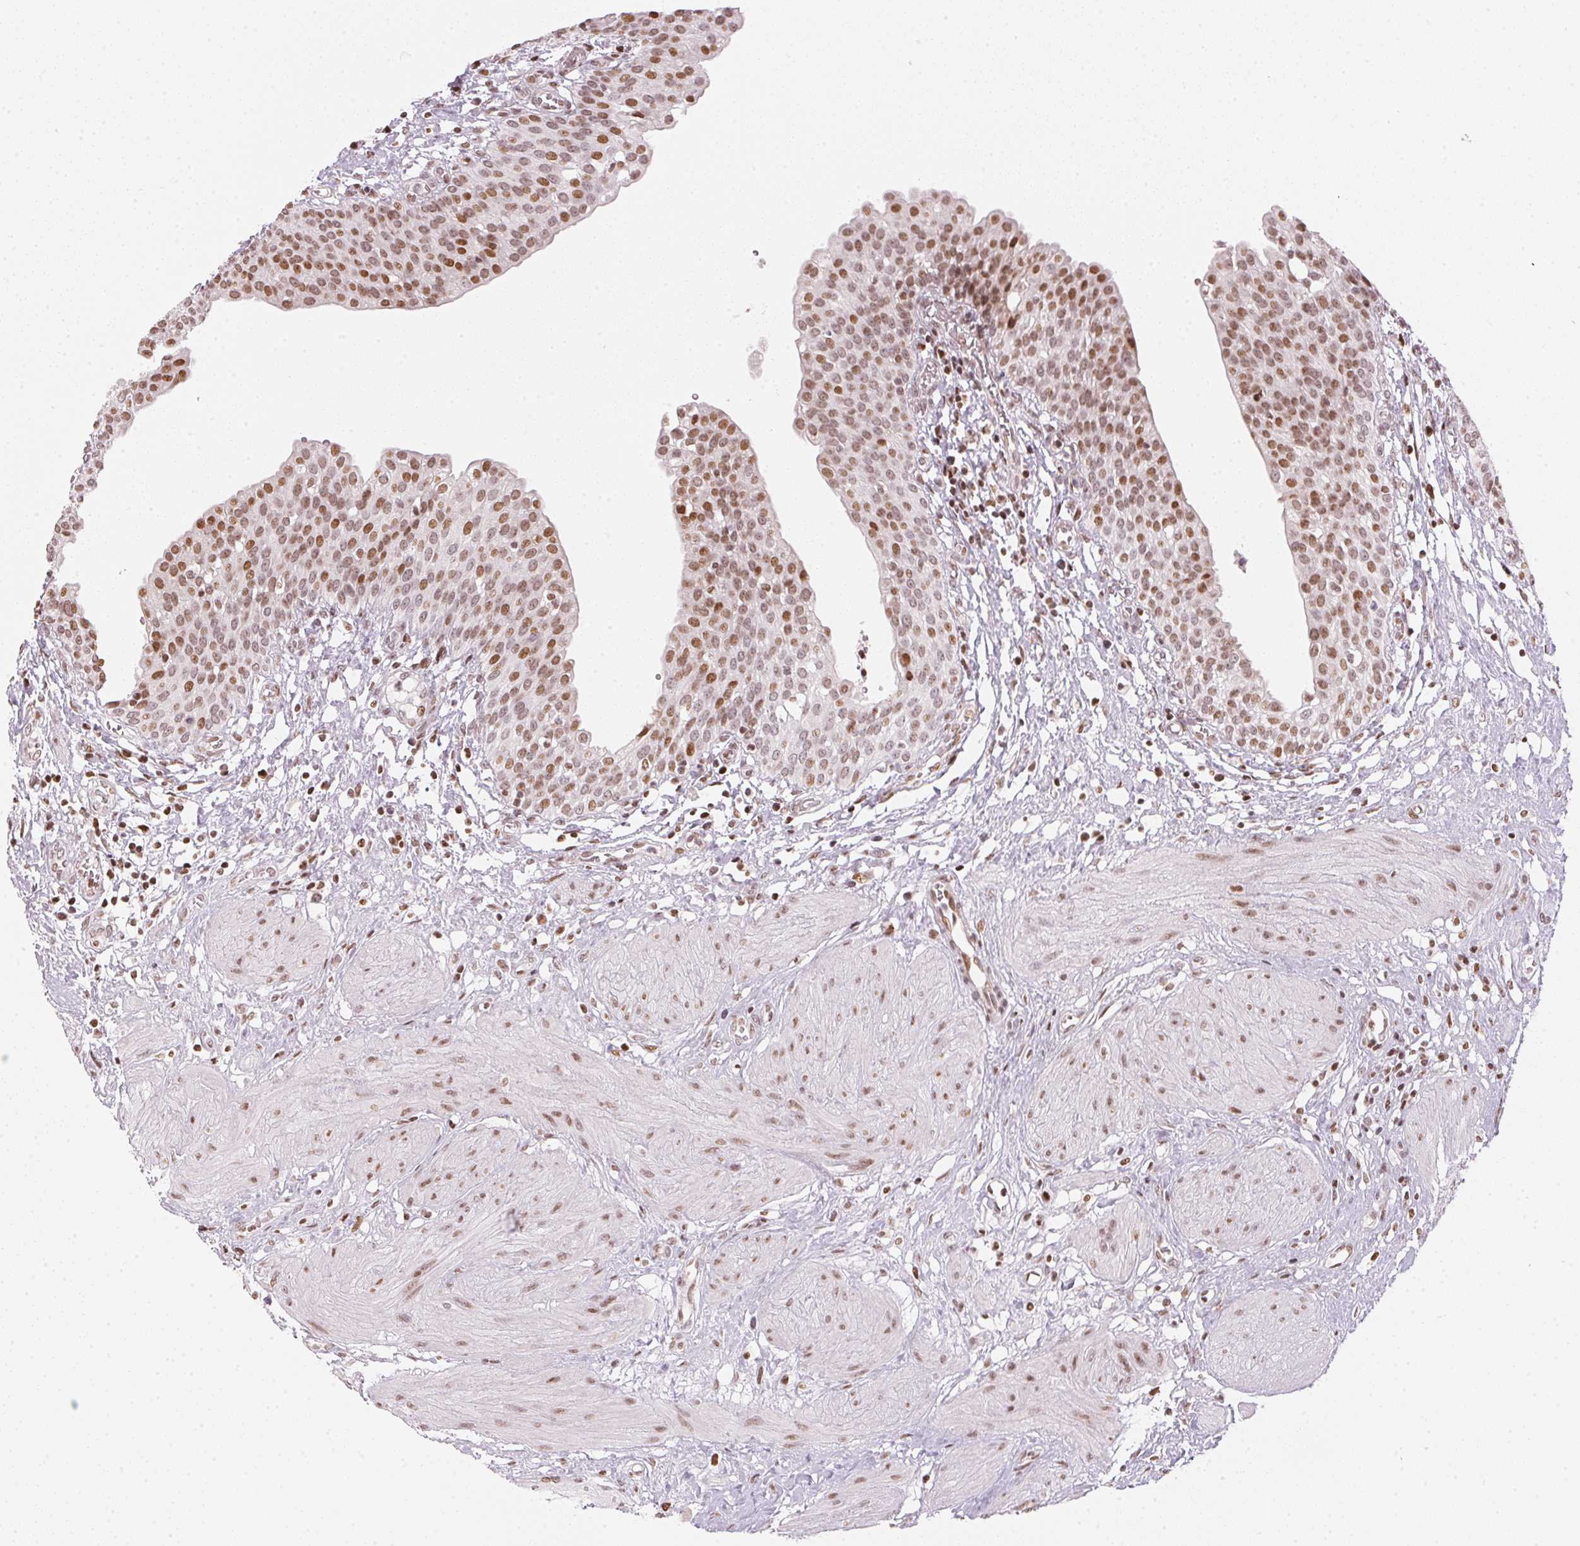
{"staining": {"intensity": "moderate", "quantity": ">75%", "location": "nuclear"}, "tissue": "urinary bladder", "cell_type": "Urothelial cells", "image_type": "normal", "snomed": [{"axis": "morphology", "description": "Normal tissue, NOS"}, {"axis": "topography", "description": "Urinary bladder"}], "caption": "A micrograph of urinary bladder stained for a protein shows moderate nuclear brown staining in urothelial cells. (brown staining indicates protein expression, while blue staining denotes nuclei).", "gene": "KAT6A", "patient": {"sex": "male", "age": 55}}